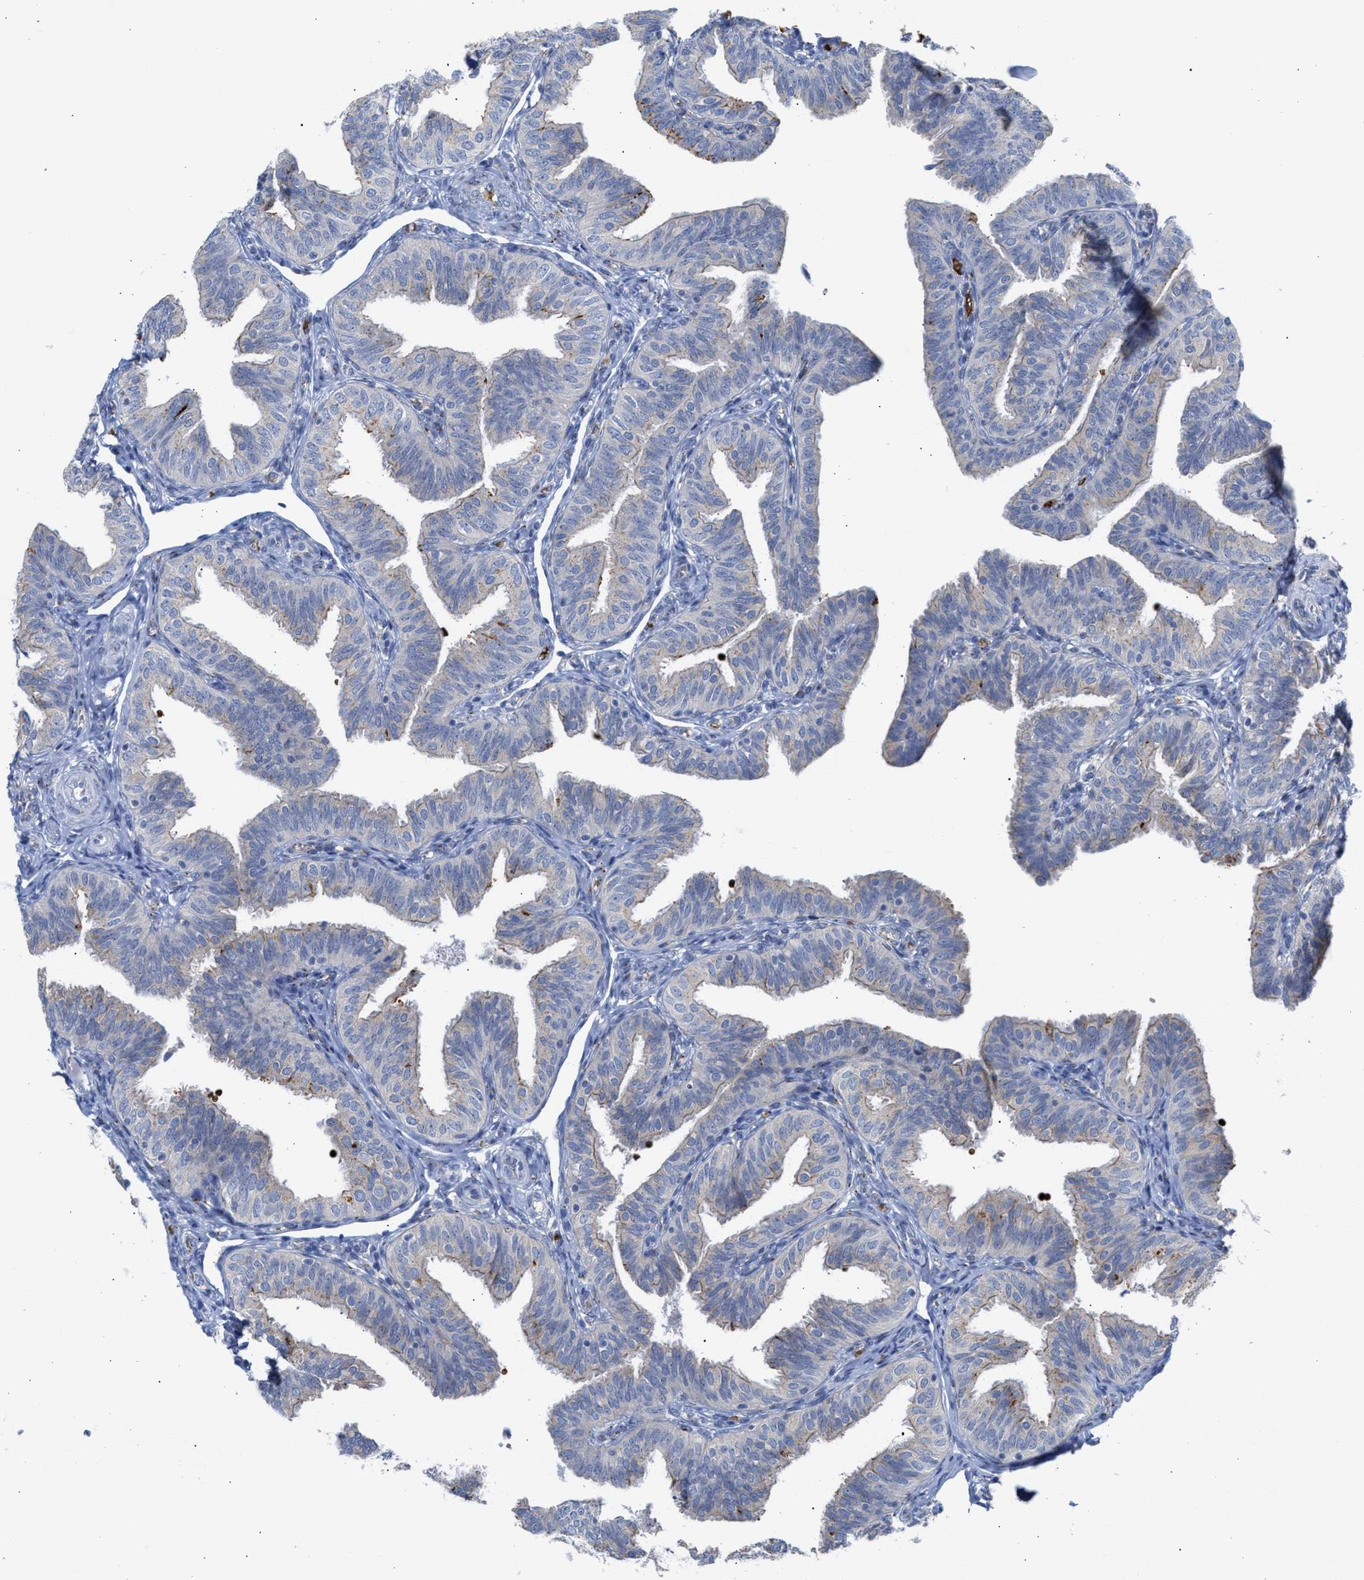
{"staining": {"intensity": "moderate", "quantity": "<25%", "location": "cytoplasmic/membranous"}, "tissue": "fallopian tube", "cell_type": "Glandular cells", "image_type": "normal", "snomed": [{"axis": "morphology", "description": "Normal tissue, NOS"}, {"axis": "topography", "description": "Fallopian tube"}], "caption": "An image showing moderate cytoplasmic/membranous positivity in about <25% of glandular cells in unremarkable fallopian tube, as visualized by brown immunohistochemical staining.", "gene": "CCL2", "patient": {"sex": "female", "age": 35}}